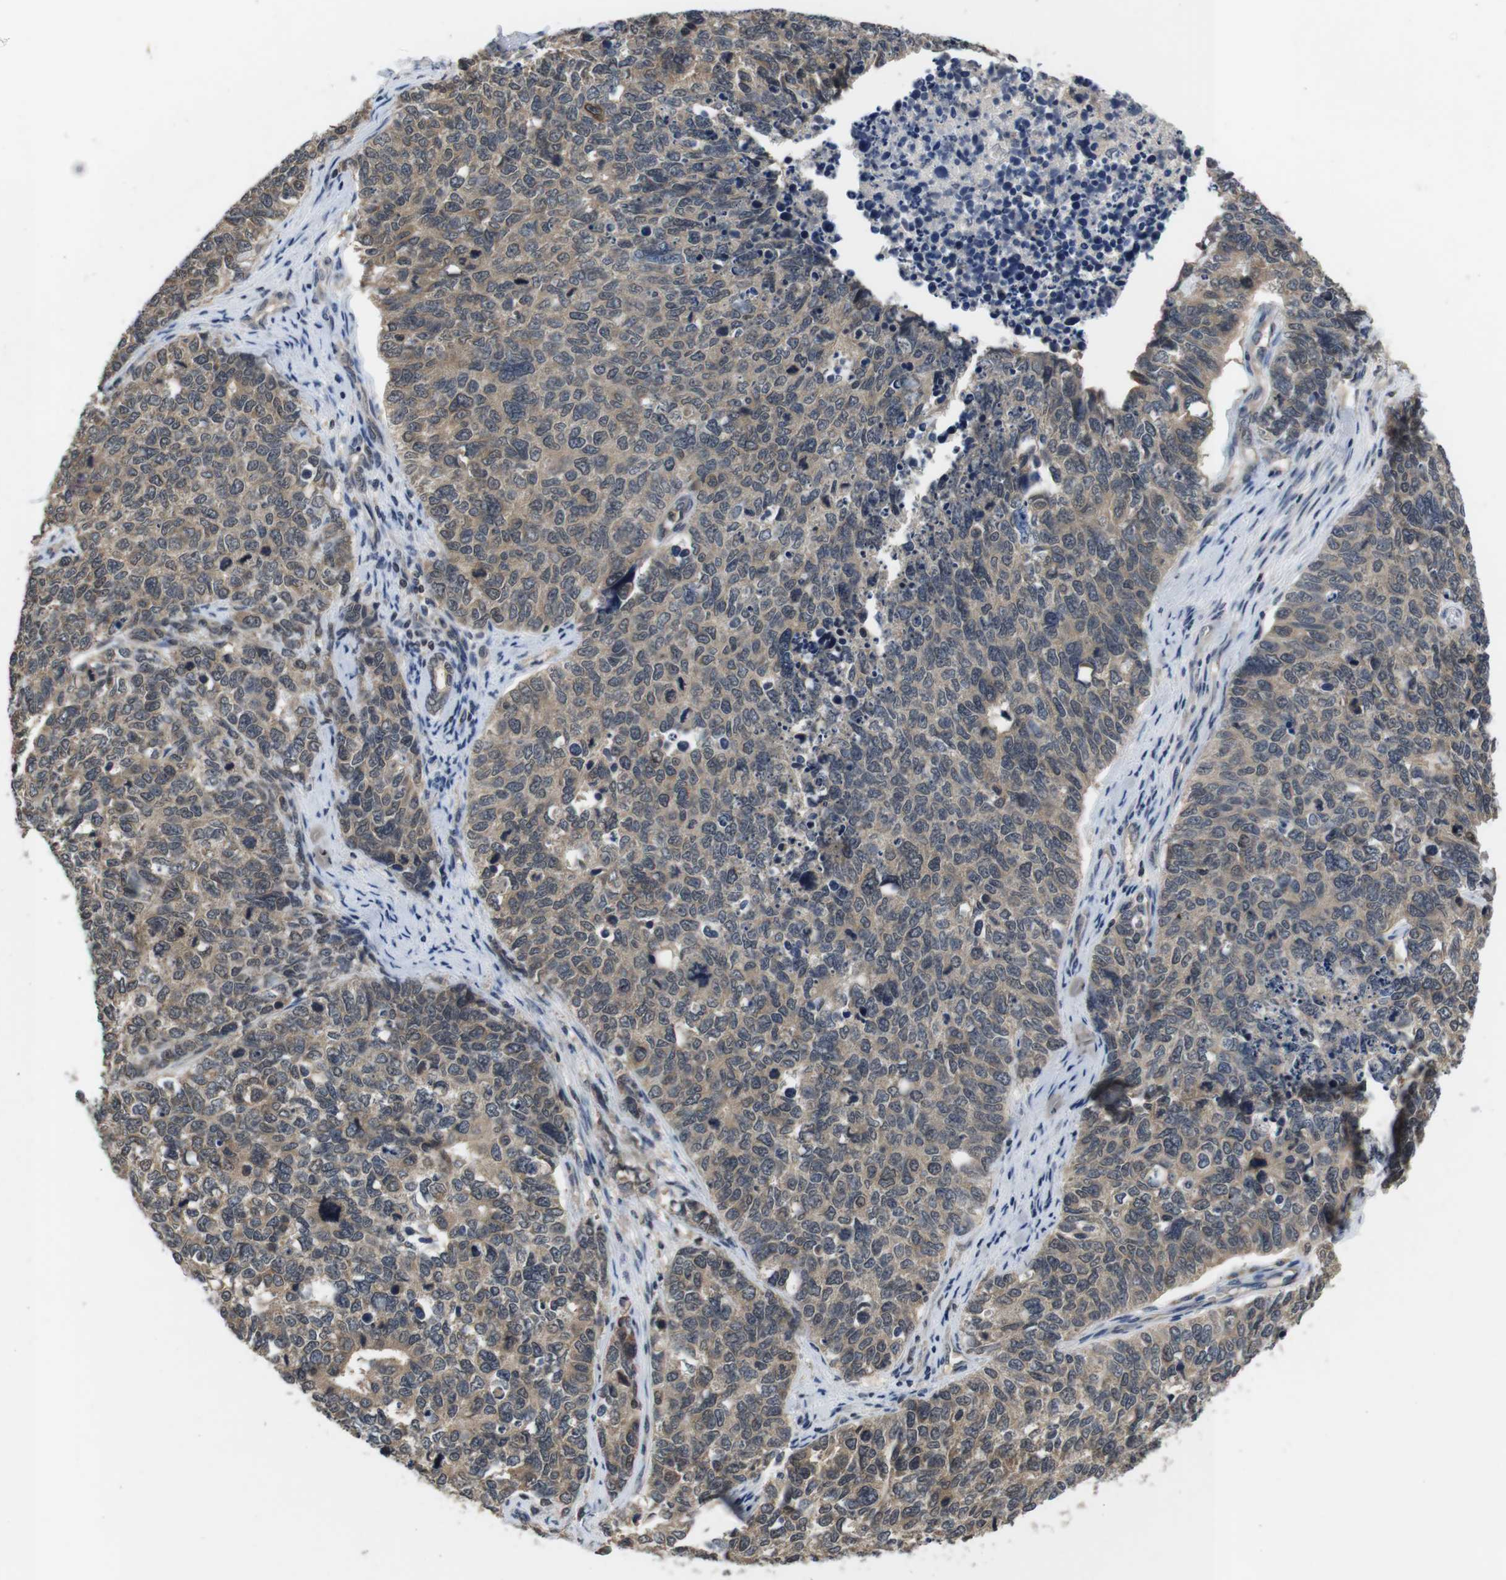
{"staining": {"intensity": "weak", "quantity": ">75%", "location": "cytoplasmic/membranous,nuclear"}, "tissue": "cervical cancer", "cell_type": "Tumor cells", "image_type": "cancer", "snomed": [{"axis": "morphology", "description": "Squamous cell carcinoma, NOS"}, {"axis": "topography", "description": "Cervix"}], "caption": "High-magnification brightfield microscopy of cervical cancer (squamous cell carcinoma) stained with DAB (3,3'-diaminobenzidine) (brown) and counterstained with hematoxylin (blue). tumor cells exhibit weak cytoplasmic/membranous and nuclear positivity is seen in about>75% of cells.", "gene": "FADD", "patient": {"sex": "female", "age": 63}}